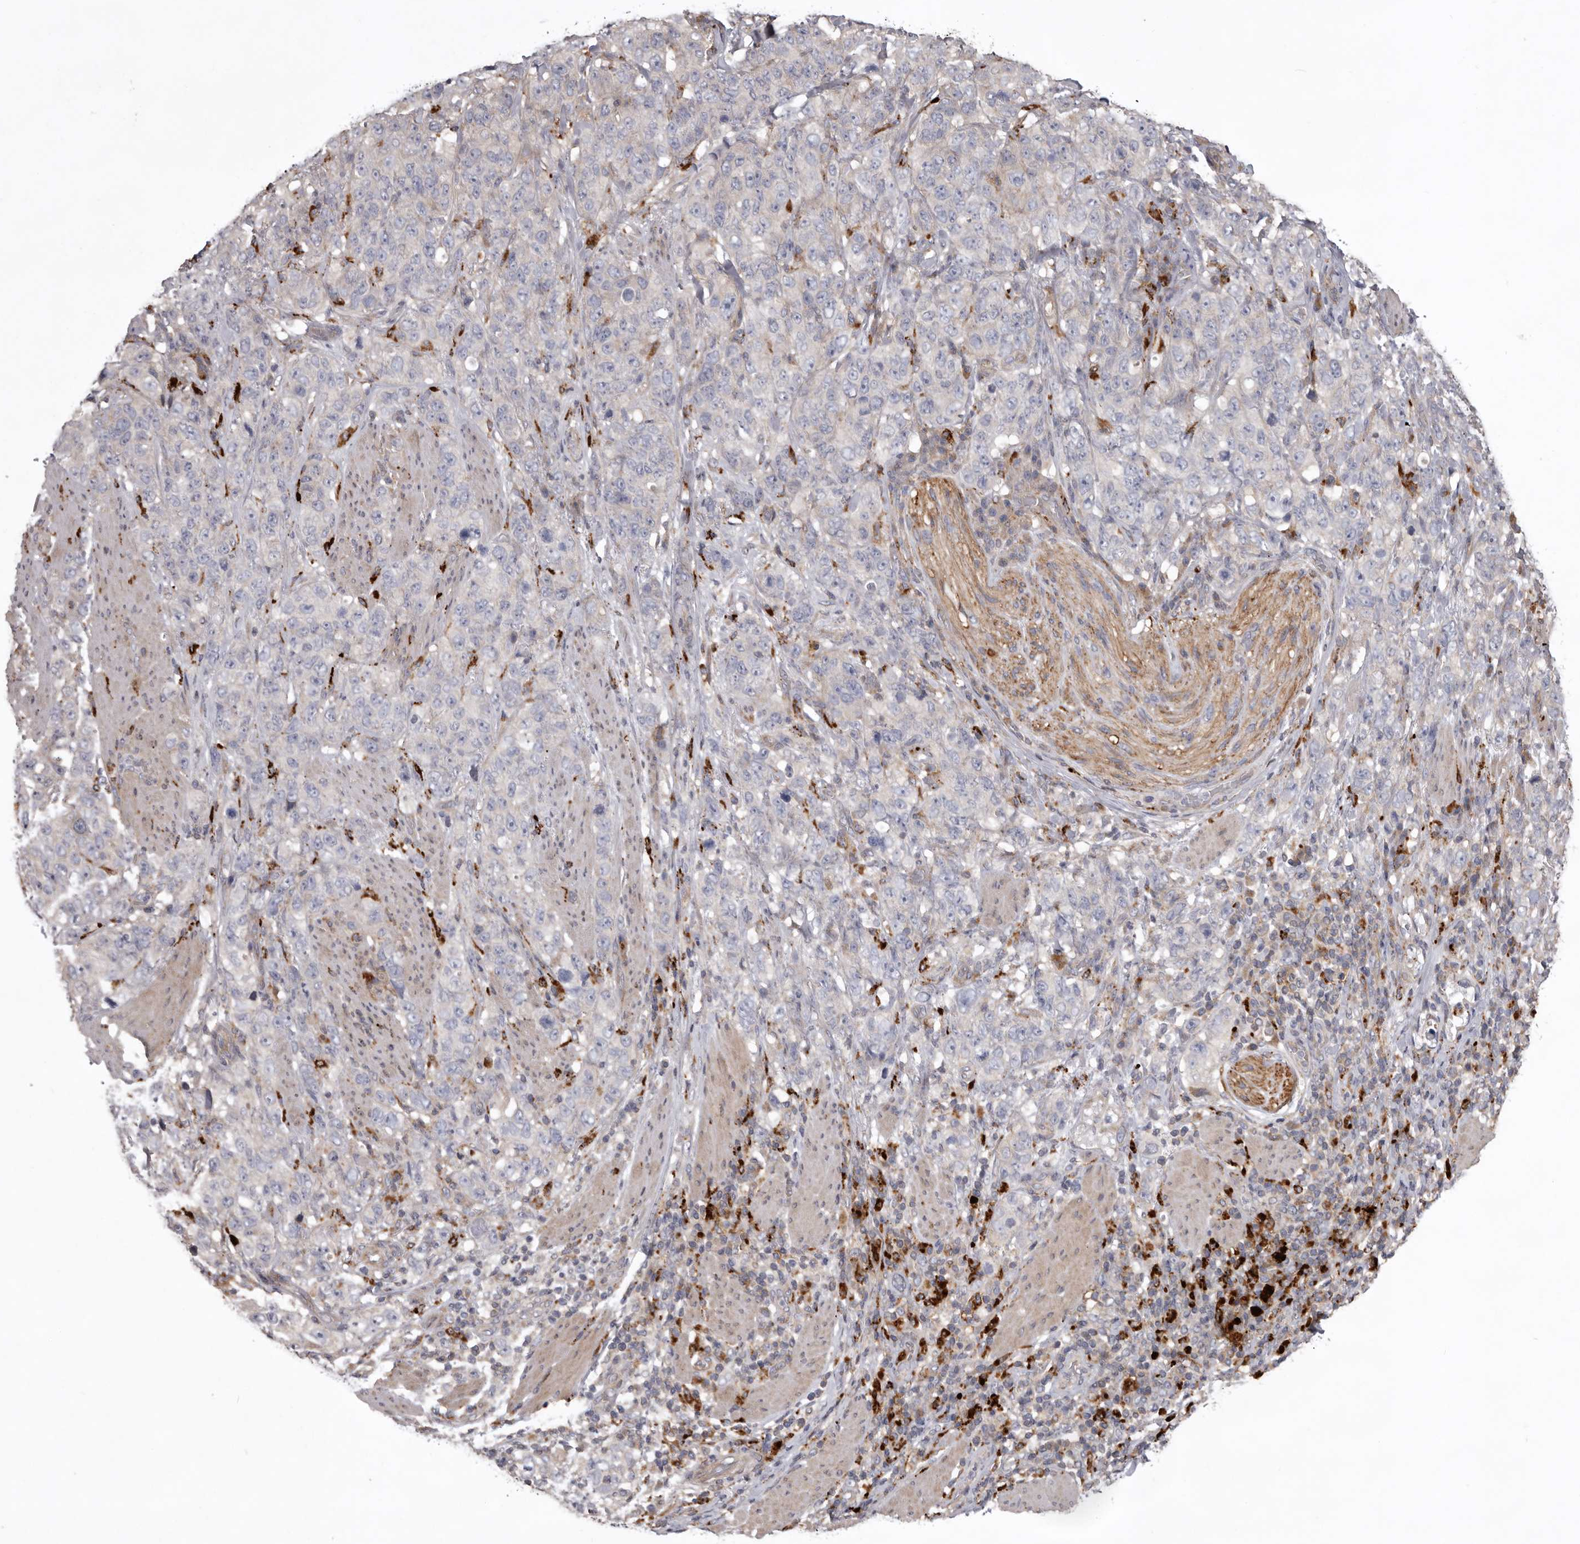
{"staining": {"intensity": "negative", "quantity": "none", "location": "none"}, "tissue": "stomach cancer", "cell_type": "Tumor cells", "image_type": "cancer", "snomed": [{"axis": "morphology", "description": "Adenocarcinoma, NOS"}, {"axis": "topography", "description": "Stomach"}], "caption": "This photomicrograph is of stomach adenocarcinoma stained with immunohistochemistry (IHC) to label a protein in brown with the nuclei are counter-stained blue. There is no positivity in tumor cells. (DAB immunohistochemistry (IHC), high magnification).", "gene": "WDR47", "patient": {"sex": "male", "age": 48}}